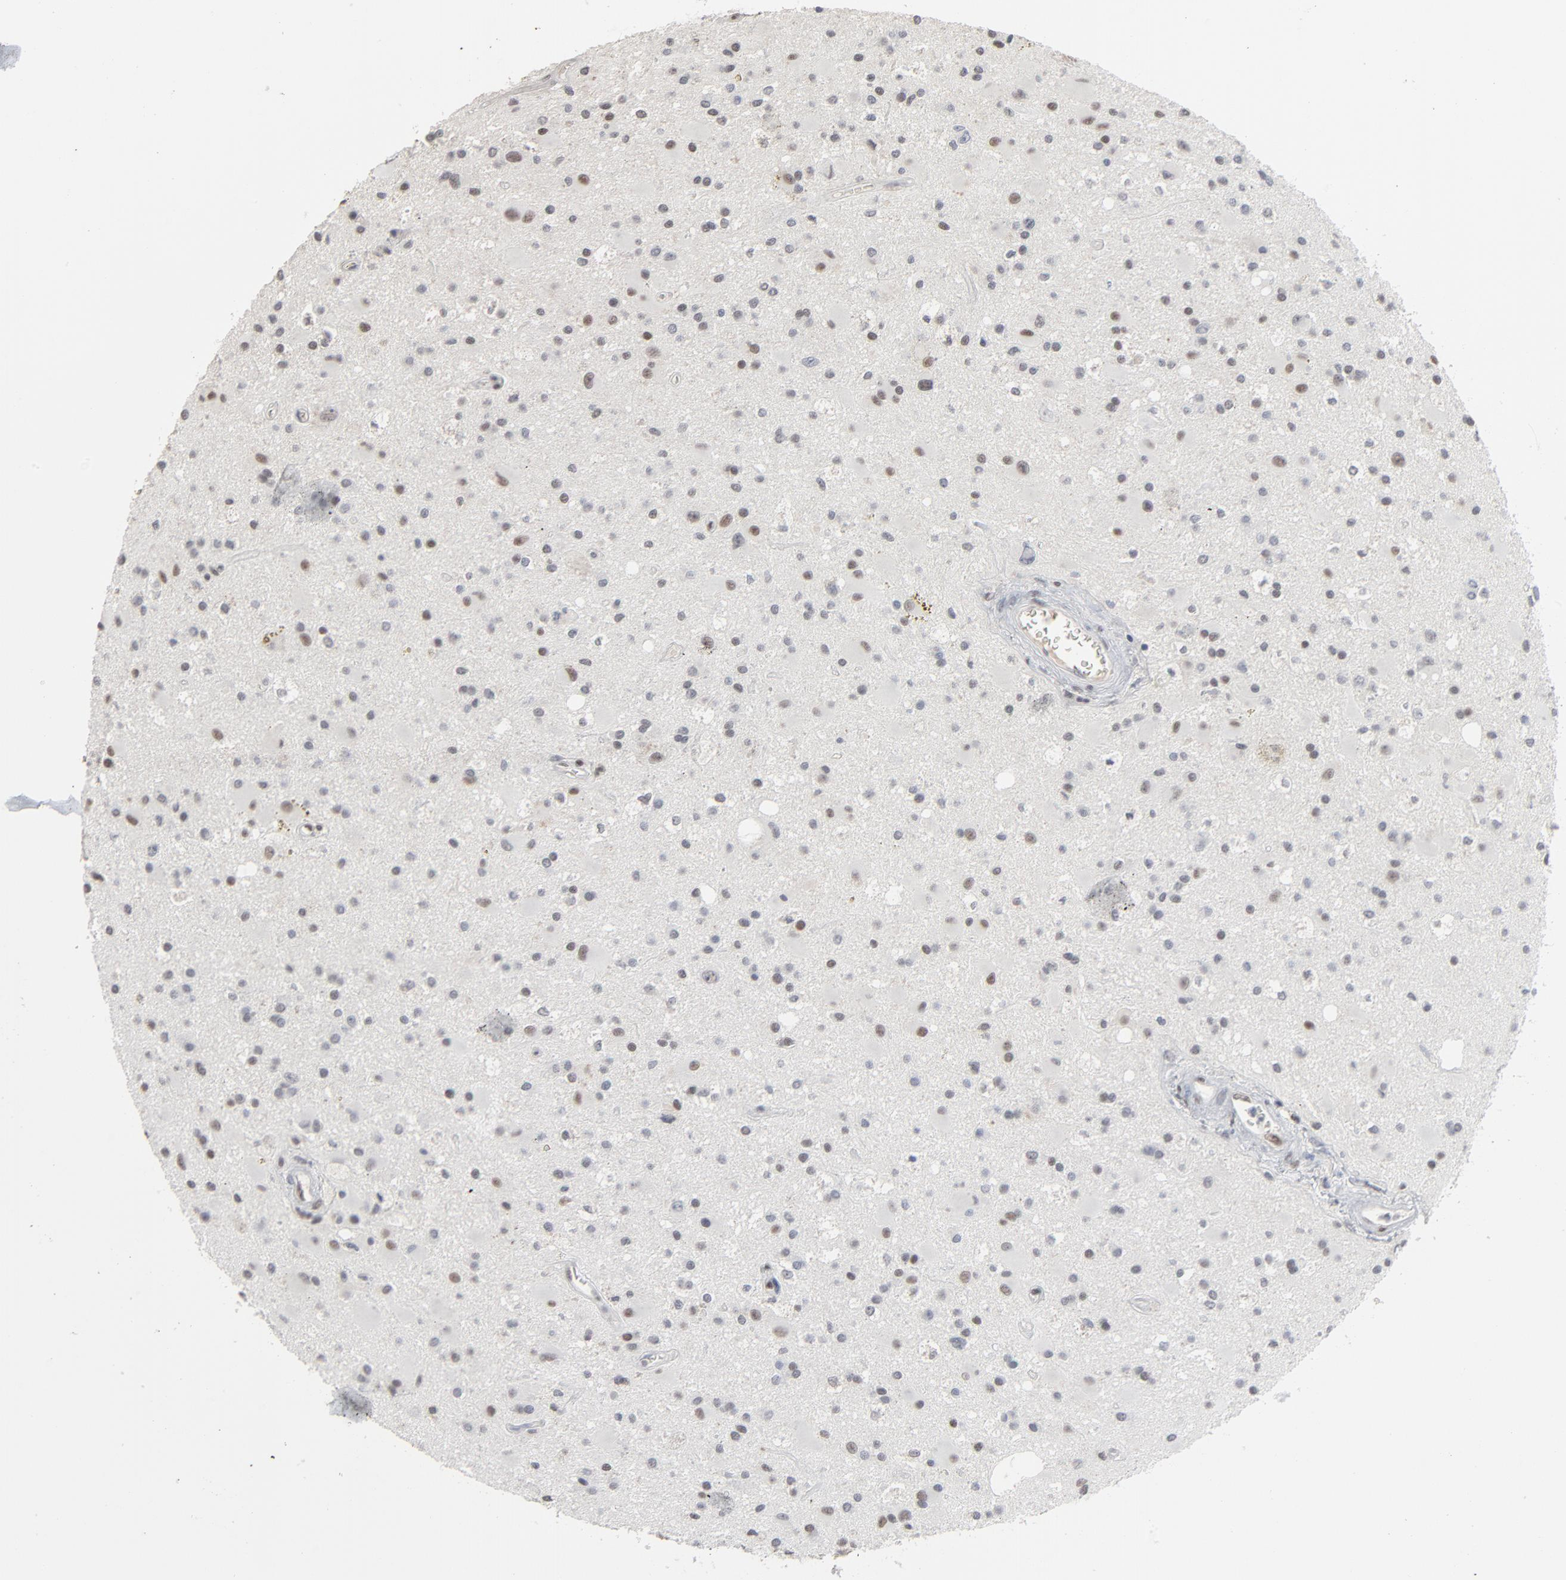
{"staining": {"intensity": "weak", "quantity": "<25%", "location": "nuclear"}, "tissue": "glioma", "cell_type": "Tumor cells", "image_type": "cancer", "snomed": [{"axis": "morphology", "description": "Glioma, malignant, Low grade"}, {"axis": "topography", "description": "Brain"}], "caption": "Immunohistochemistry (IHC) histopathology image of neoplastic tissue: glioma stained with DAB shows no significant protein expression in tumor cells.", "gene": "ATF7", "patient": {"sex": "male", "age": 58}}